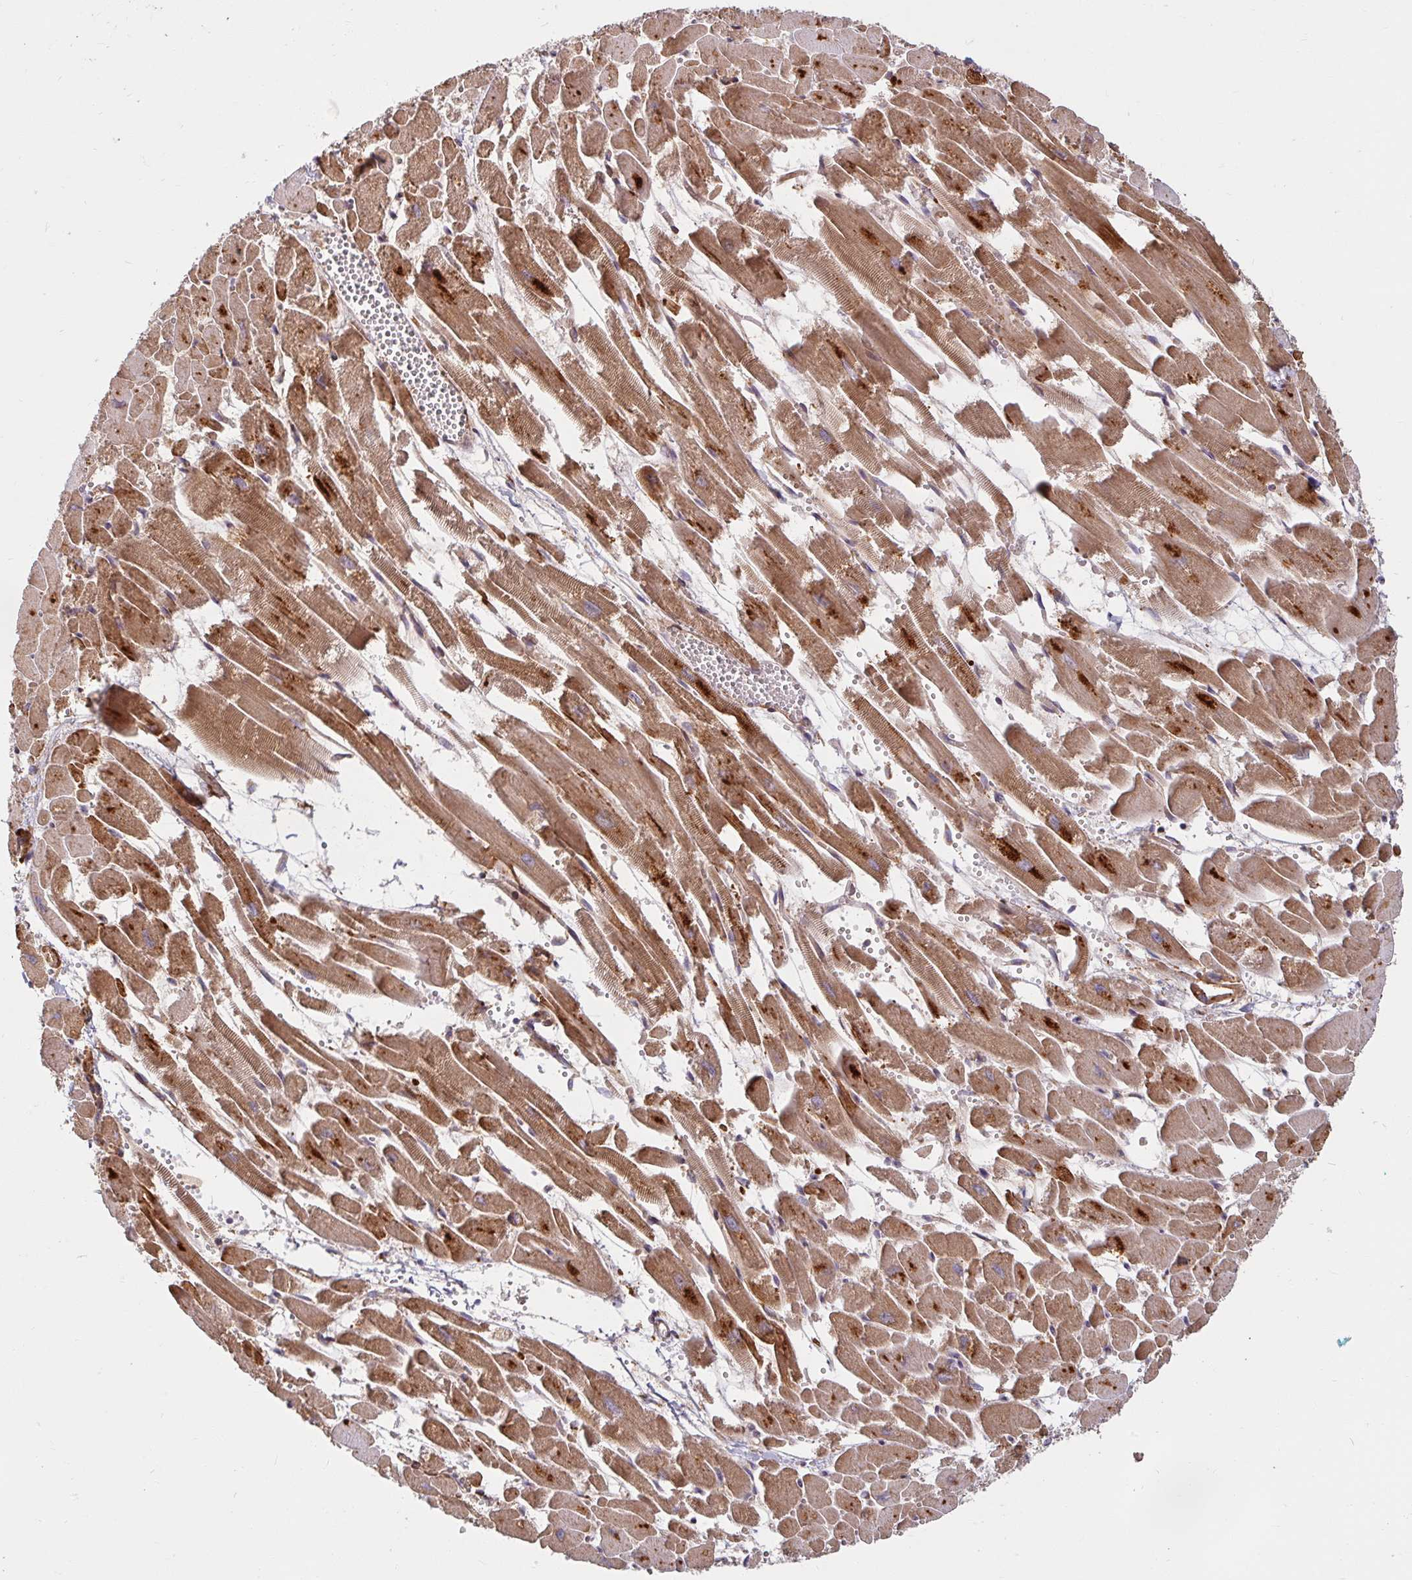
{"staining": {"intensity": "moderate", "quantity": ">75%", "location": "cytoplasmic/membranous"}, "tissue": "heart muscle", "cell_type": "Cardiomyocytes", "image_type": "normal", "snomed": [{"axis": "morphology", "description": "Normal tissue, NOS"}, {"axis": "topography", "description": "Heart"}], "caption": "A brown stain highlights moderate cytoplasmic/membranous staining of a protein in cardiomyocytes of unremarkable heart muscle.", "gene": "BTF3", "patient": {"sex": "female", "age": 52}}